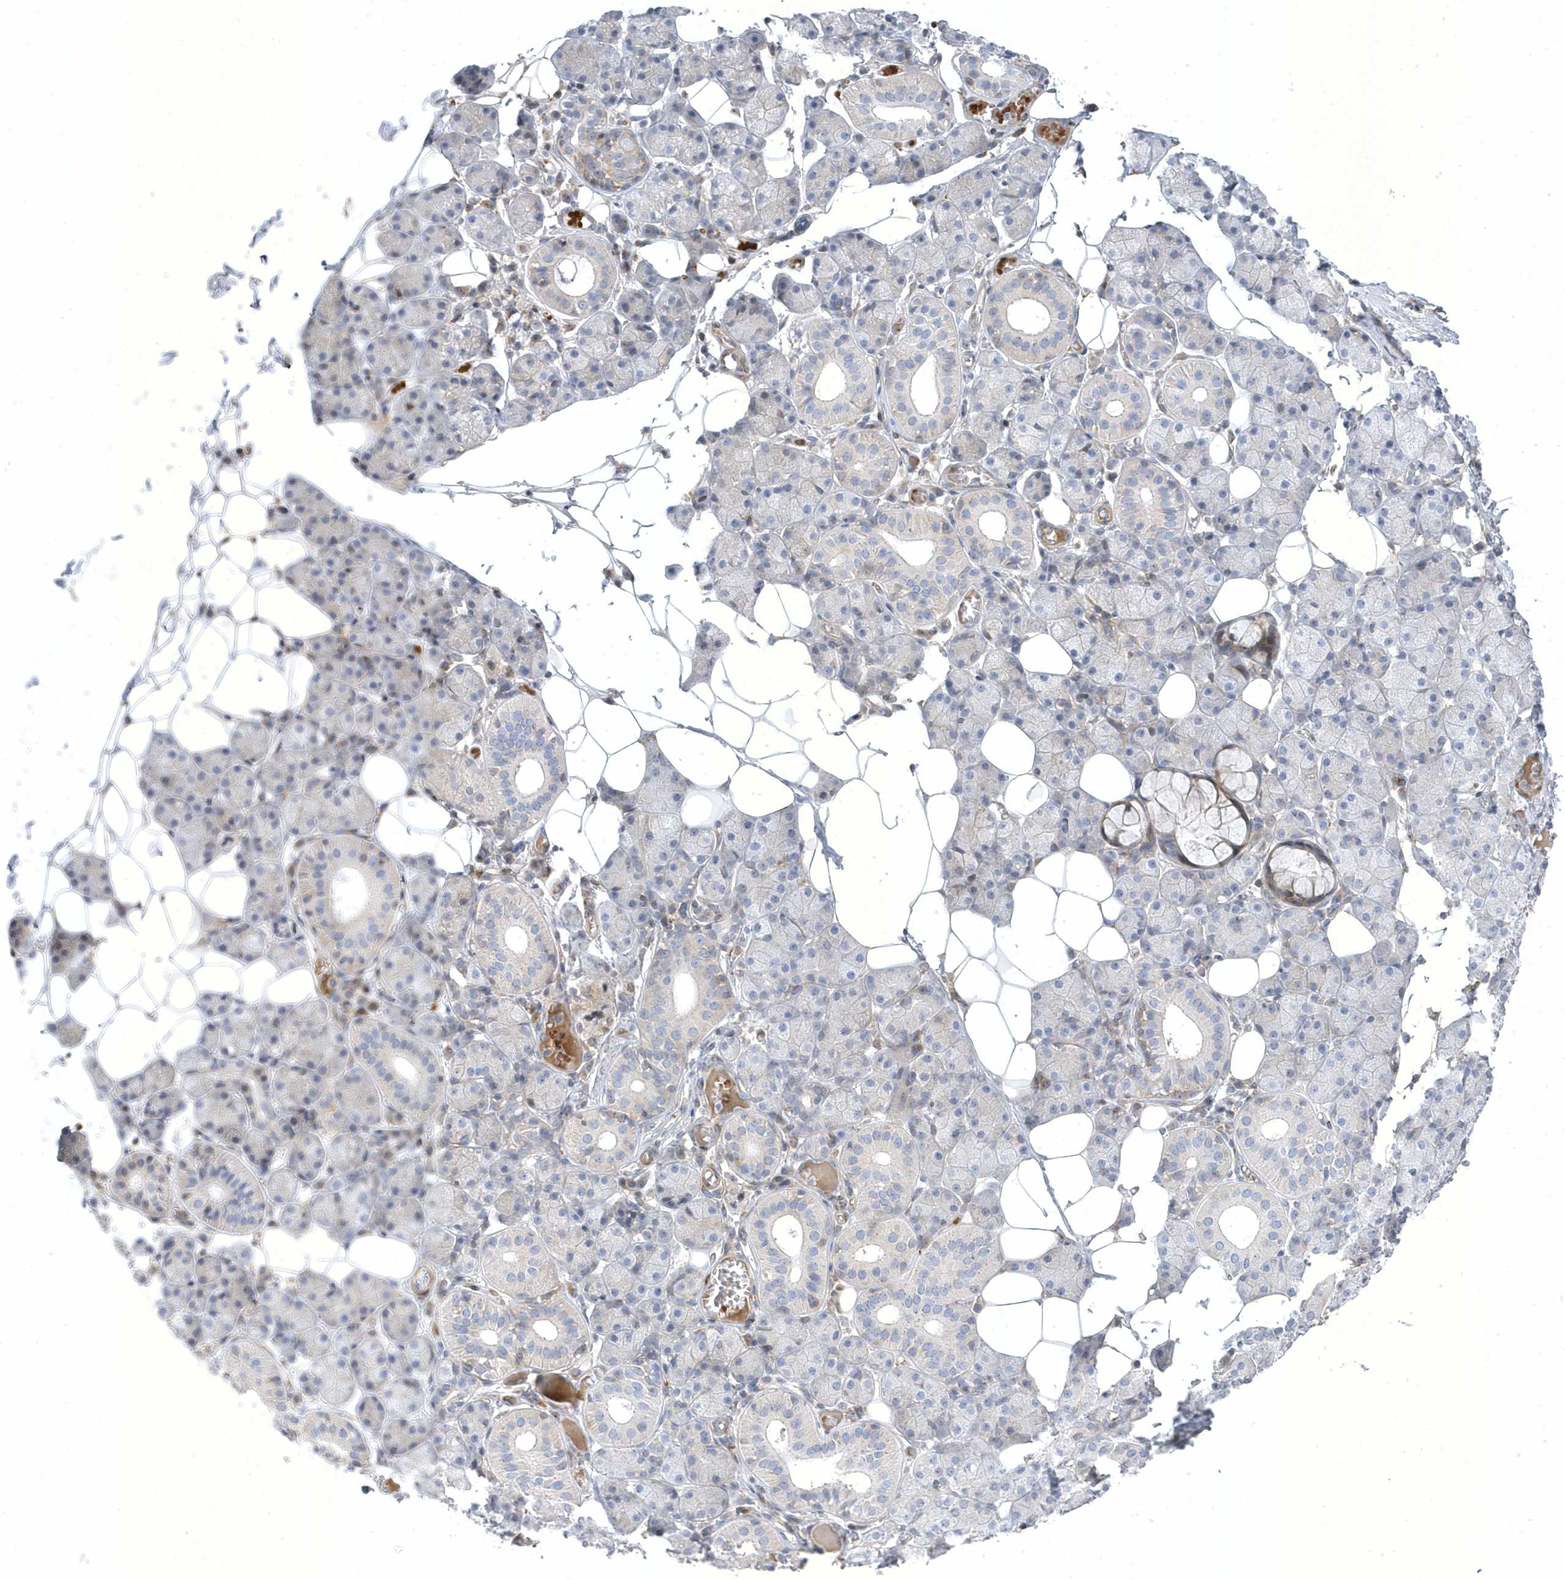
{"staining": {"intensity": "negative", "quantity": "none", "location": "none"}, "tissue": "salivary gland", "cell_type": "Glandular cells", "image_type": "normal", "snomed": [{"axis": "morphology", "description": "Normal tissue, NOS"}, {"axis": "topography", "description": "Salivary gland"}], "caption": "Immunohistochemistry (IHC) of unremarkable human salivary gland demonstrates no expression in glandular cells. (DAB (3,3'-diaminobenzidine) immunohistochemistry visualized using brightfield microscopy, high magnification).", "gene": "MAP7D3", "patient": {"sex": "female", "age": 33}}